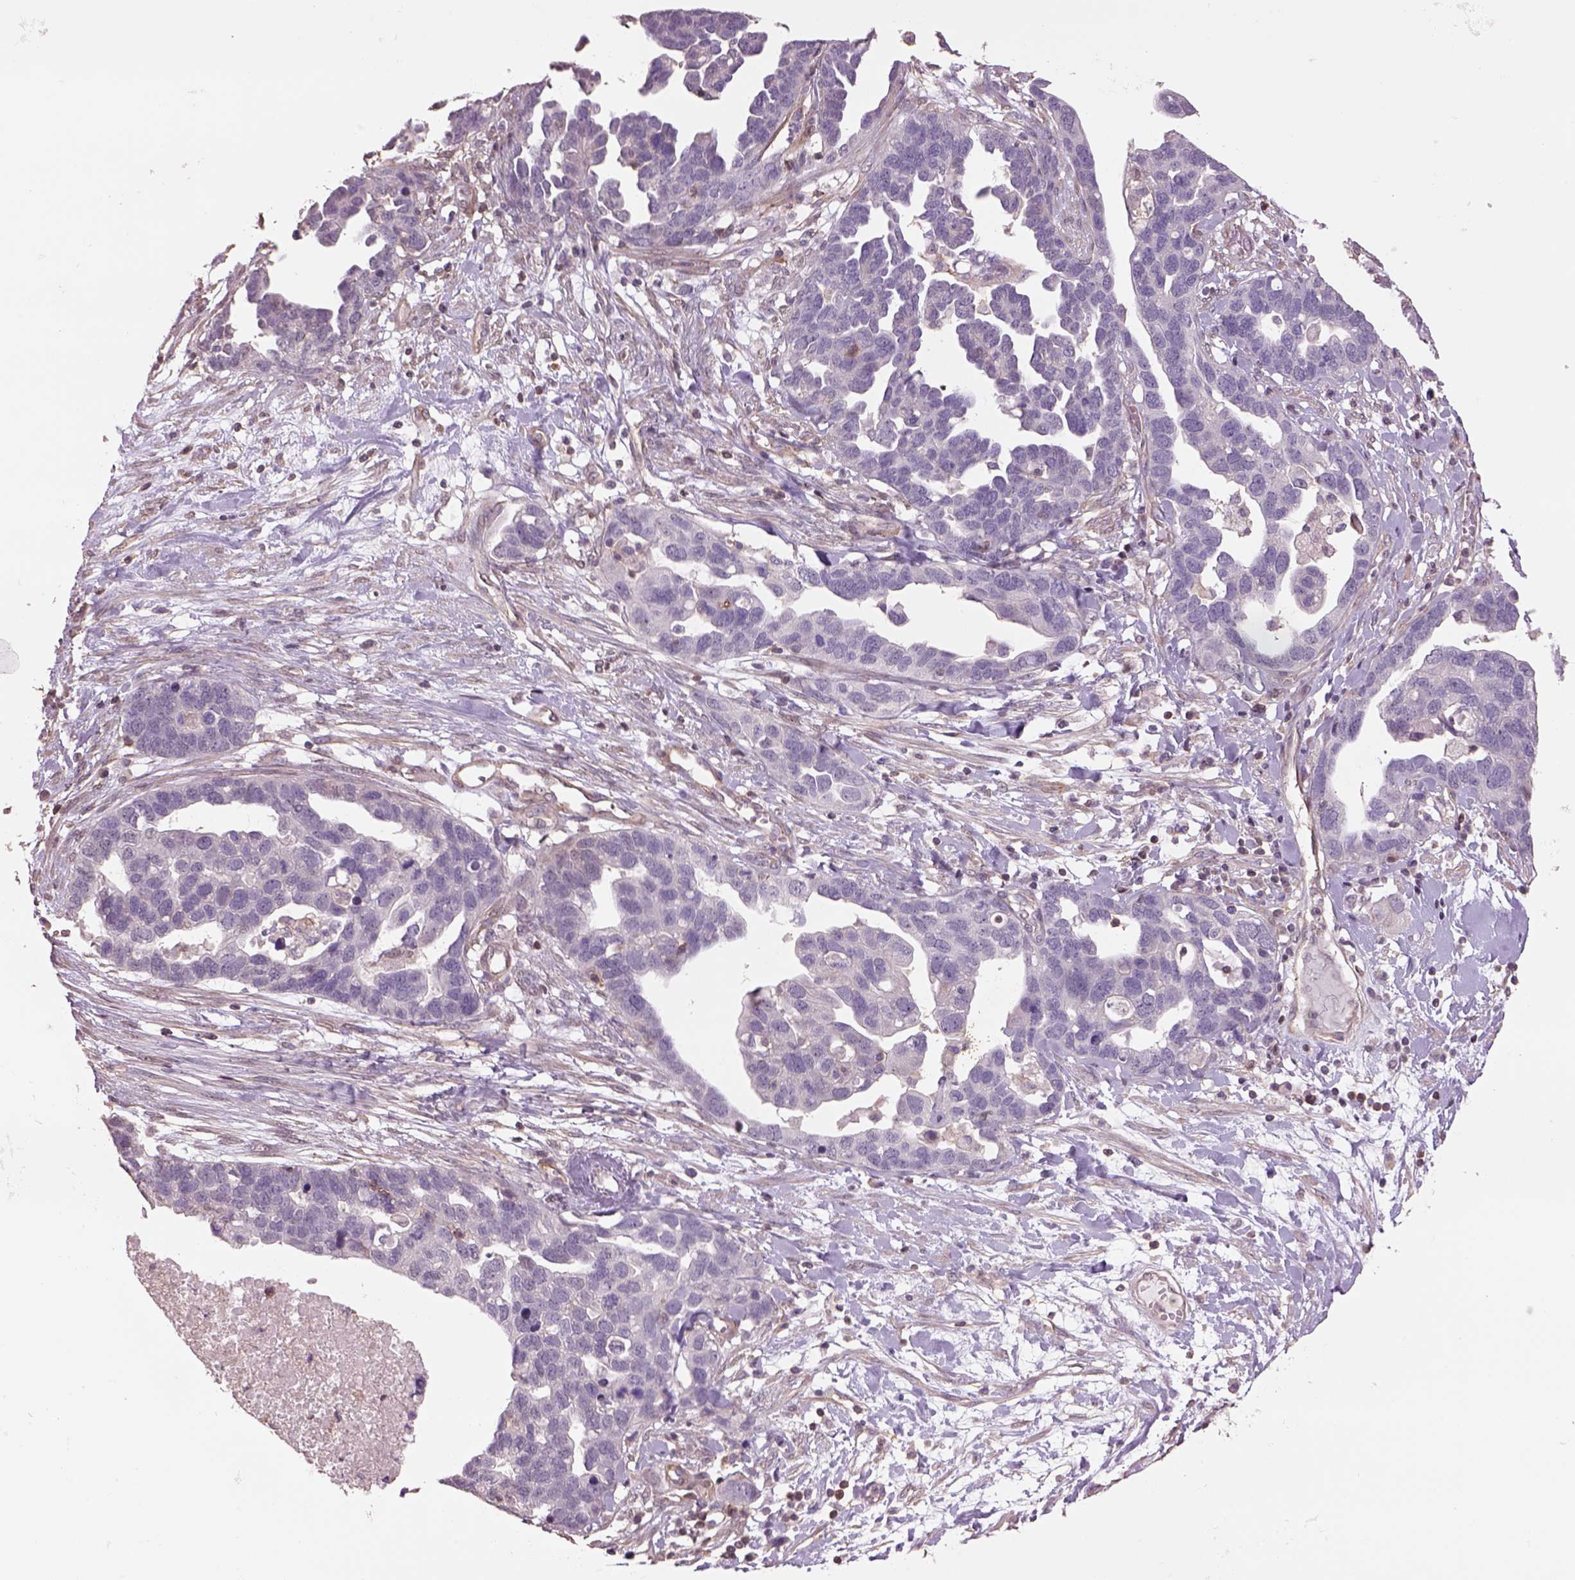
{"staining": {"intensity": "negative", "quantity": "none", "location": "none"}, "tissue": "ovarian cancer", "cell_type": "Tumor cells", "image_type": "cancer", "snomed": [{"axis": "morphology", "description": "Cystadenocarcinoma, serous, NOS"}, {"axis": "topography", "description": "Ovary"}], "caption": "This image is of ovarian cancer stained with immunohistochemistry to label a protein in brown with the nuclei are counter-stained blue. There is no positivity in tumor cells.", "gene": "LIN7A", "patient": {"sex": "female", "age": 54}}